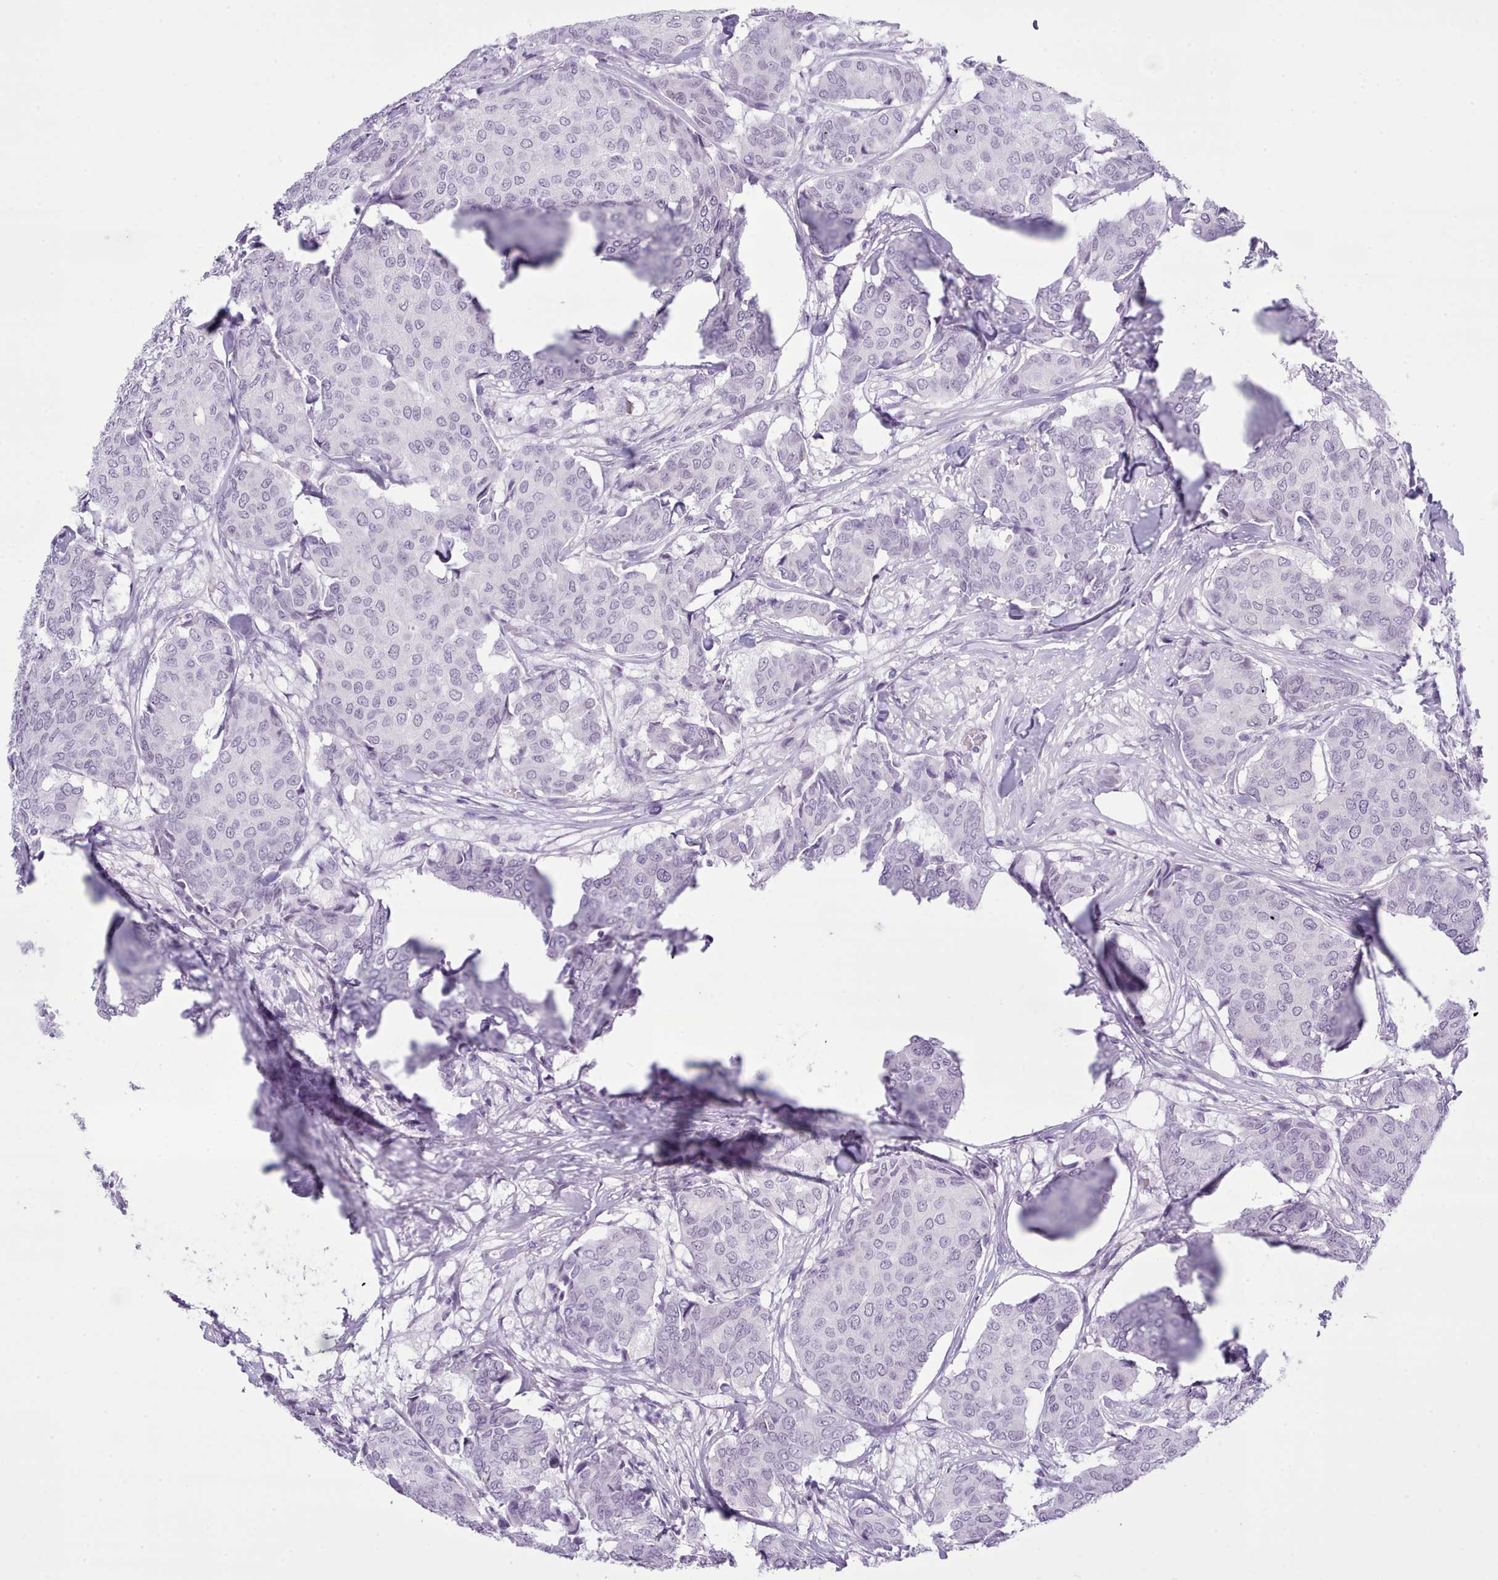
{"staining": {"intensity": "negative", "quantity": "none", "location": "none"}, "tissue": "breast cancer", "cell_type": "Tumor cells", "image_type": "cancer", "snomed": [{"axis": "morphology", "description": "Duct carcinoma"}, {"axis": "topography", "description": "Breast"}], "caption": "The micrograph reveals no significant positivity in tumor cells of breast invasive ductal carcinoma.", "gene": "FBXO48", "patient": {"sex": "female", "age": 75}}